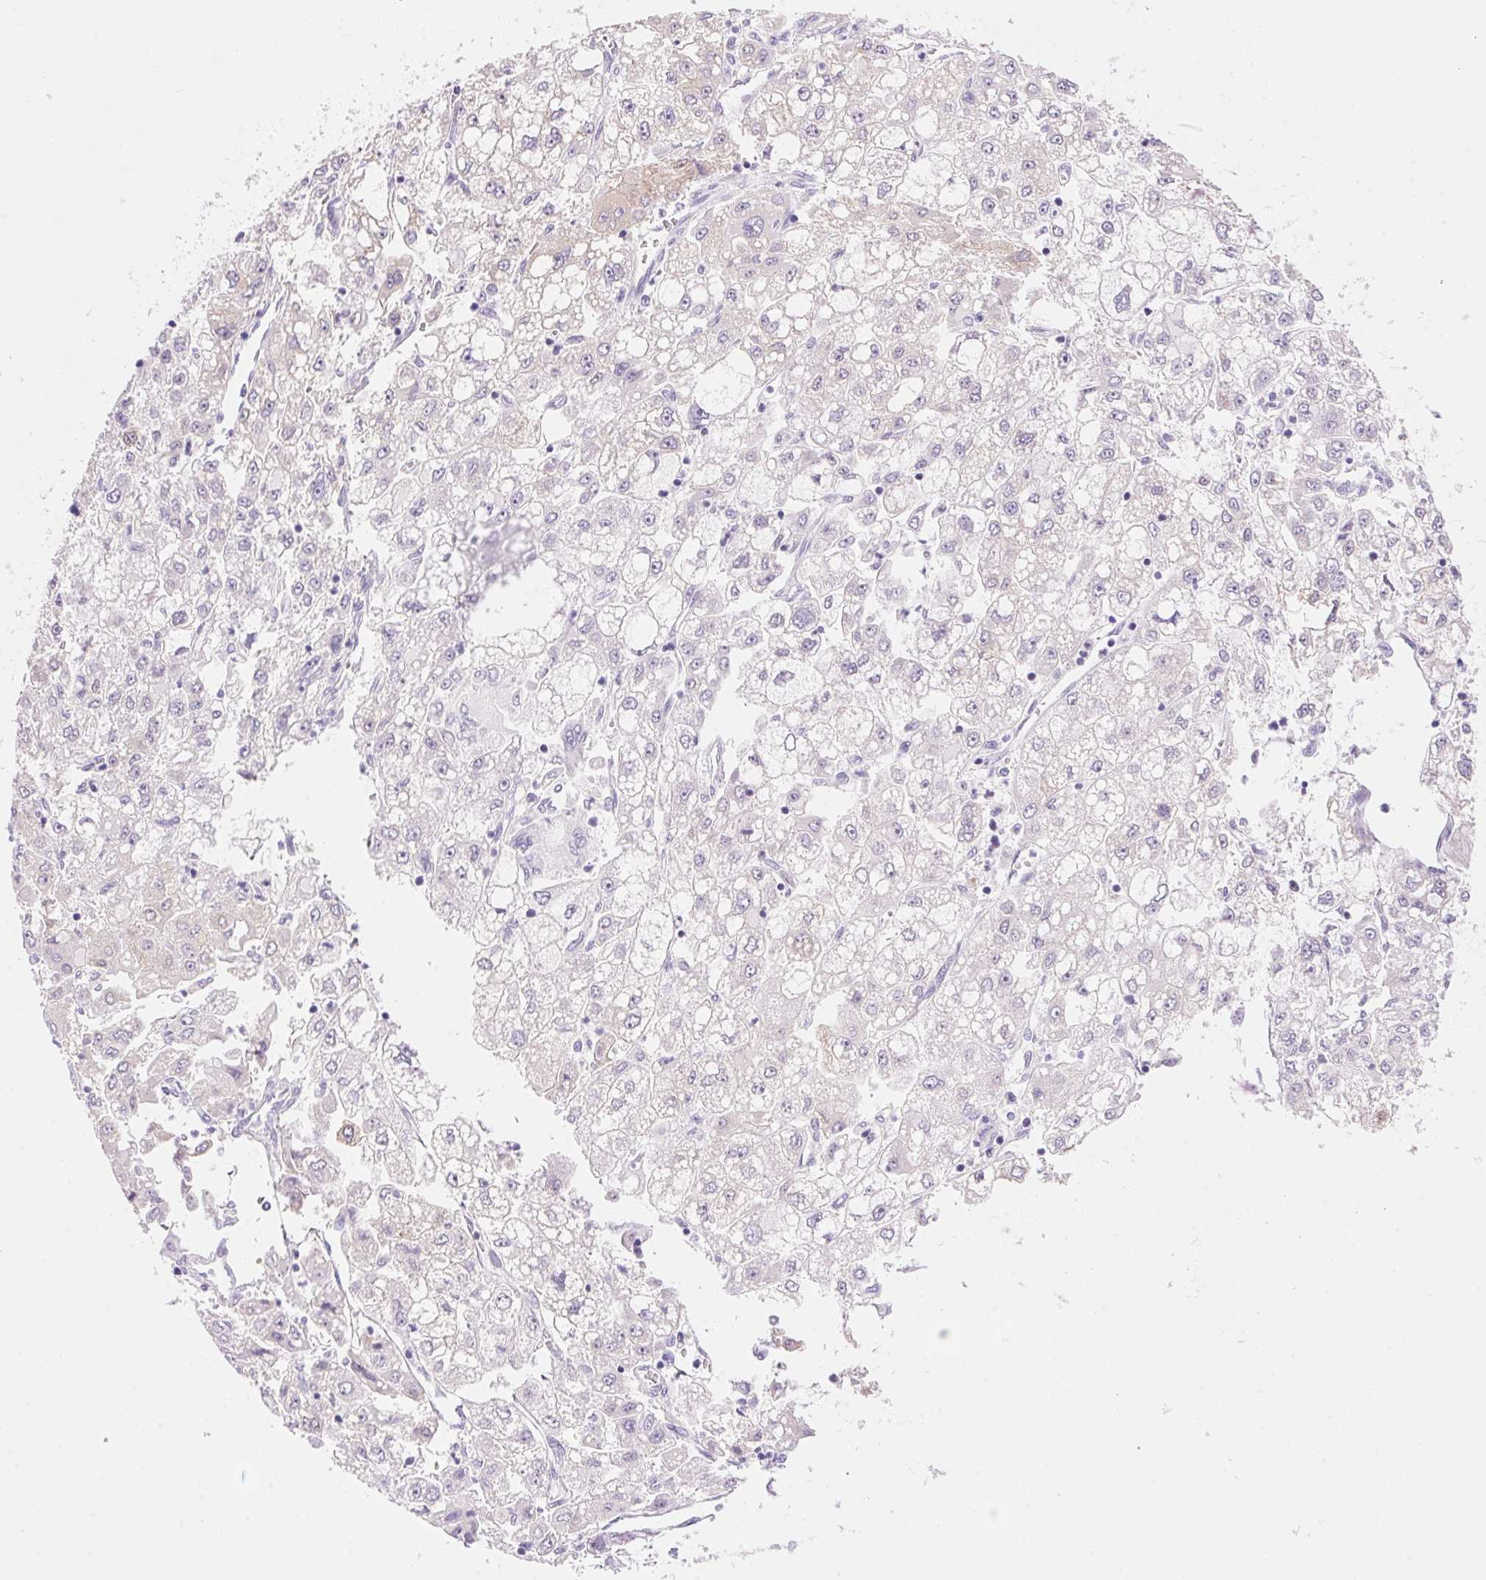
{"staining": {"intensity": "negative", "quantity": "none", "location": "none"}, "tissue": "liver cancer", "cell_type": "Tumor cells", "image_type": "cancer", "snomed": [{"axis": "morphology", "description": "Carcinoma, Hepatocellular, NOS"}, {"axis": "topography", "description": "Liver"}], "caption": "High magnification brightfield microscopy of liver cancer (hepatocellular carcinoma) stained with DAB (3,3'-diaminobenzidine) (brown) and counterstained with hematoxylin (blue): tumor cells show no significant positivity.", "gene": "DHCR24", "patient": {"sex": "male", "age": 40}}